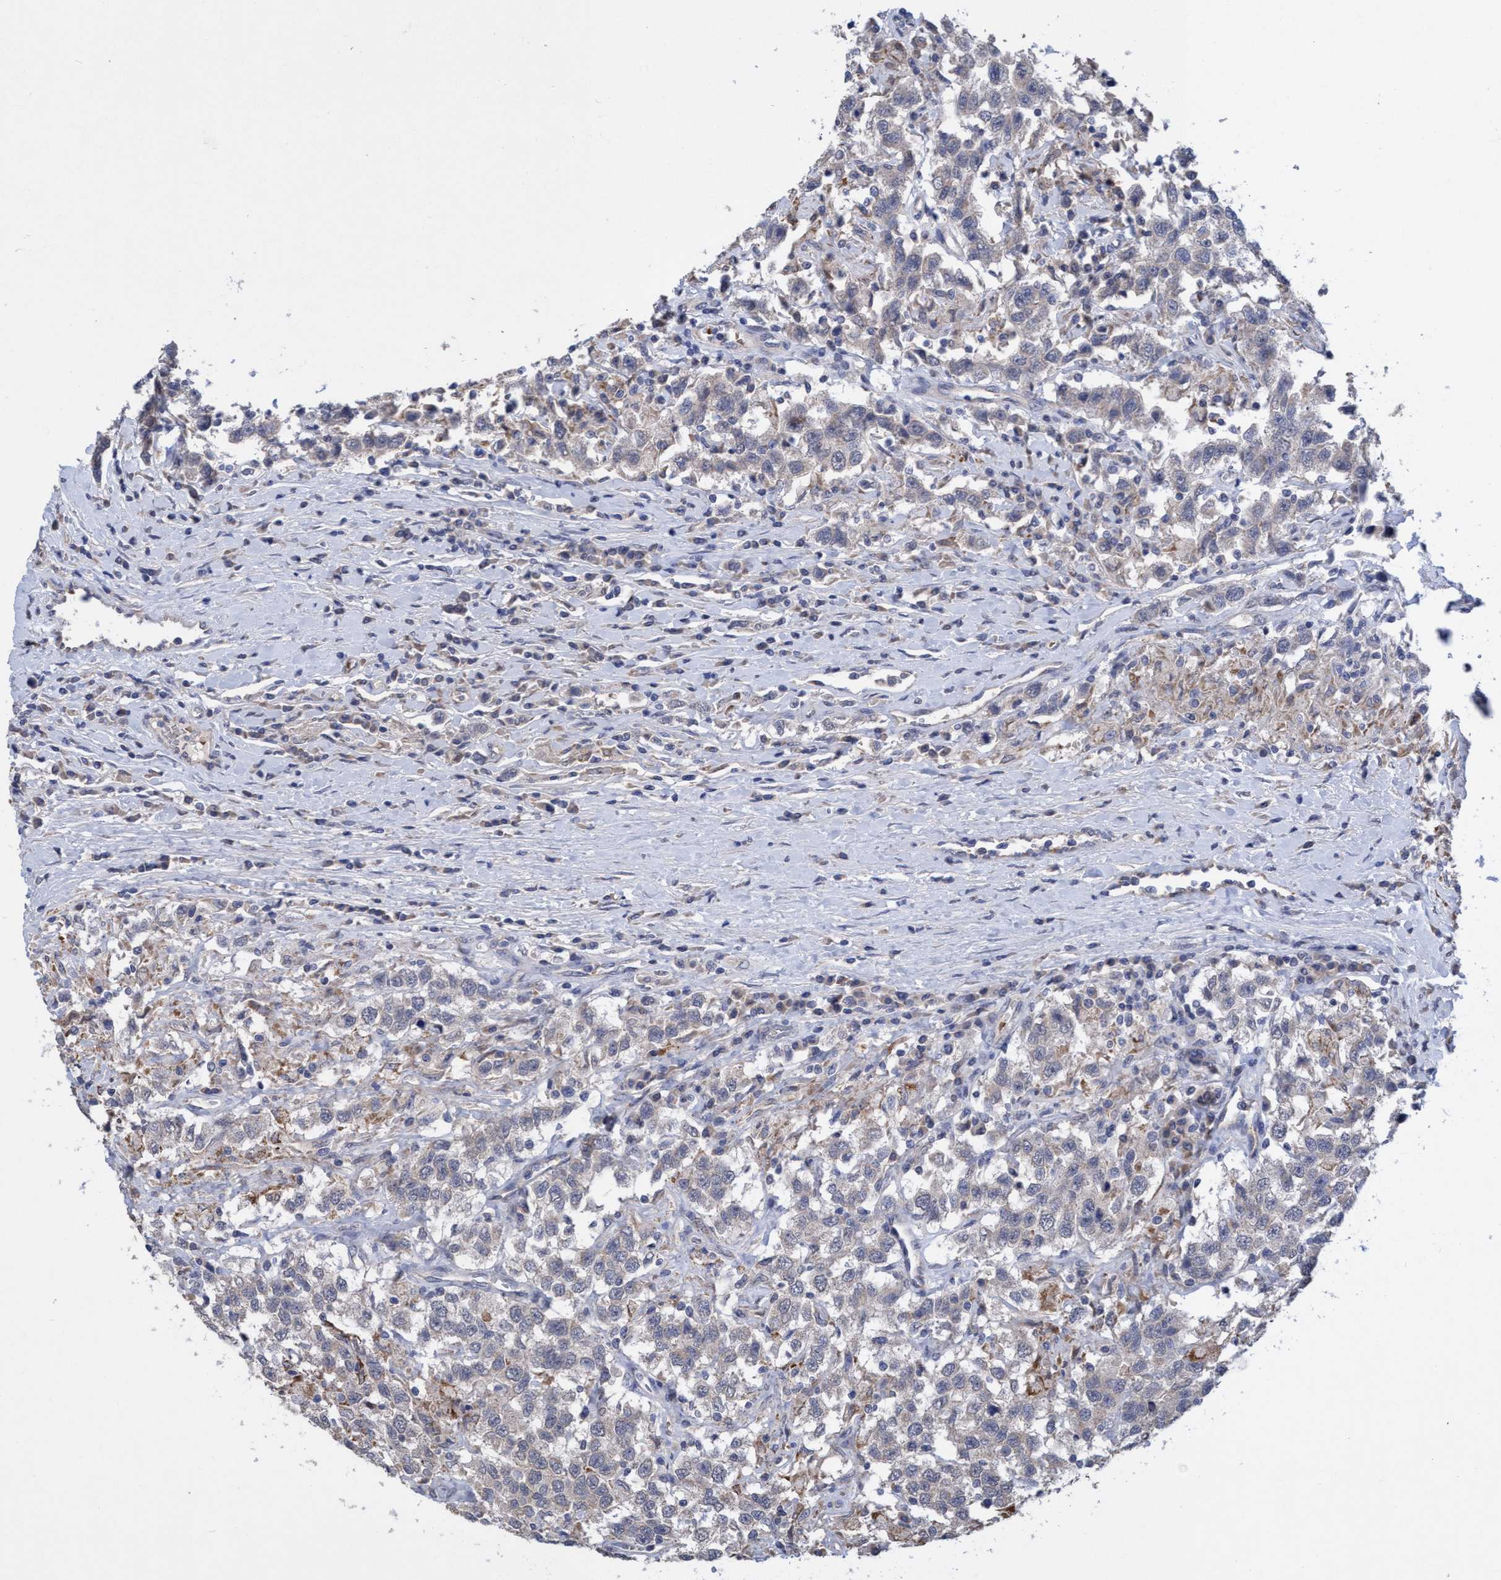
{"staining": {"intensity": "negative", "quantity": "none", "location": "none"}, "tissue": "testis cancer", "cell_type": "Tumor cells", "image_type": "cancer", "snomed": [{"axis": "morphology", "description": "Seminoma, NOS"}, {"axis": "topography", "description": "Testis"}], "caption": "Tumor cells show no significant protein expression in seminoma (testis).", "gene": "SEMA4D", "patient": {"sex": "male", "age": 41}}